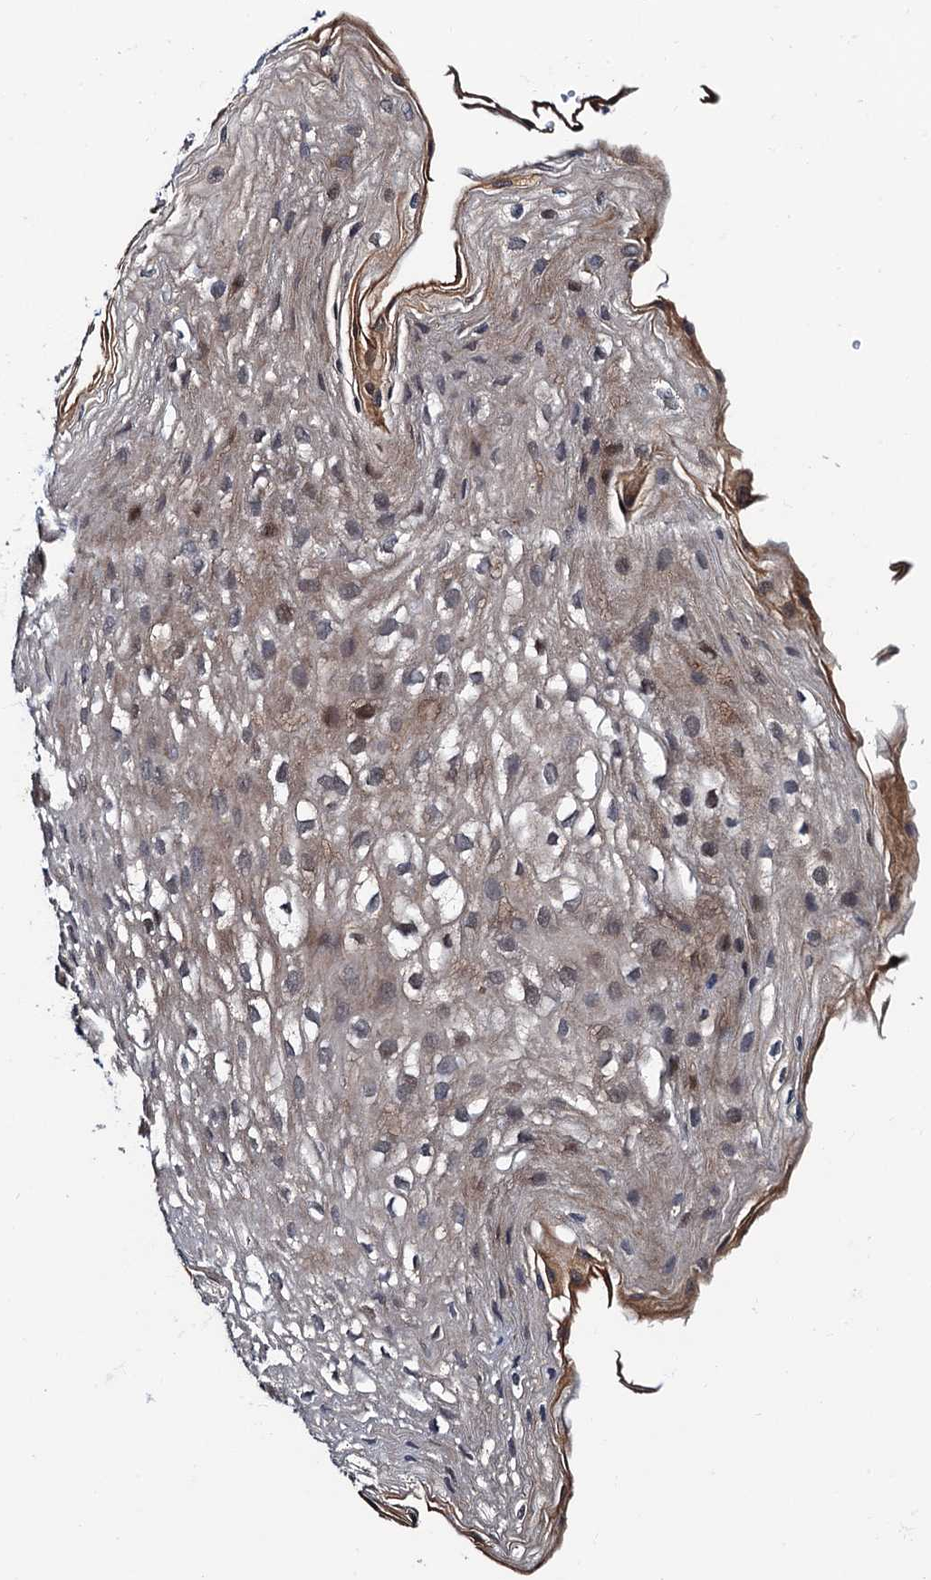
{"staining": {"intensity": "moderate", "quantity": "25%-75%", "location": "cytoplasmic/membranous"}, "tissue": "esophagus", "cell_type": "Squamous epithelial cells", "image_type": "normal", "snomed": [{"axis": "morphology", "description": "Normal tissue, NOS"}, {"axis": "topography", "description": "Esophagus"}], "caption": "Immunohistochemistry (IHC) of unremarkable human esophagus reveals medium levels of moderate cytoplasmic/membranous positivity in about 25%-75% of squamous epithelial cells. The staining was performed using DAB (3,3'-diaminobenzidine), with brown indicating positive protein expression. Nuclei are stained blue with hematoxylin.", "gene": "NAA16", "patient": {"sex": "female", "age": 66}}